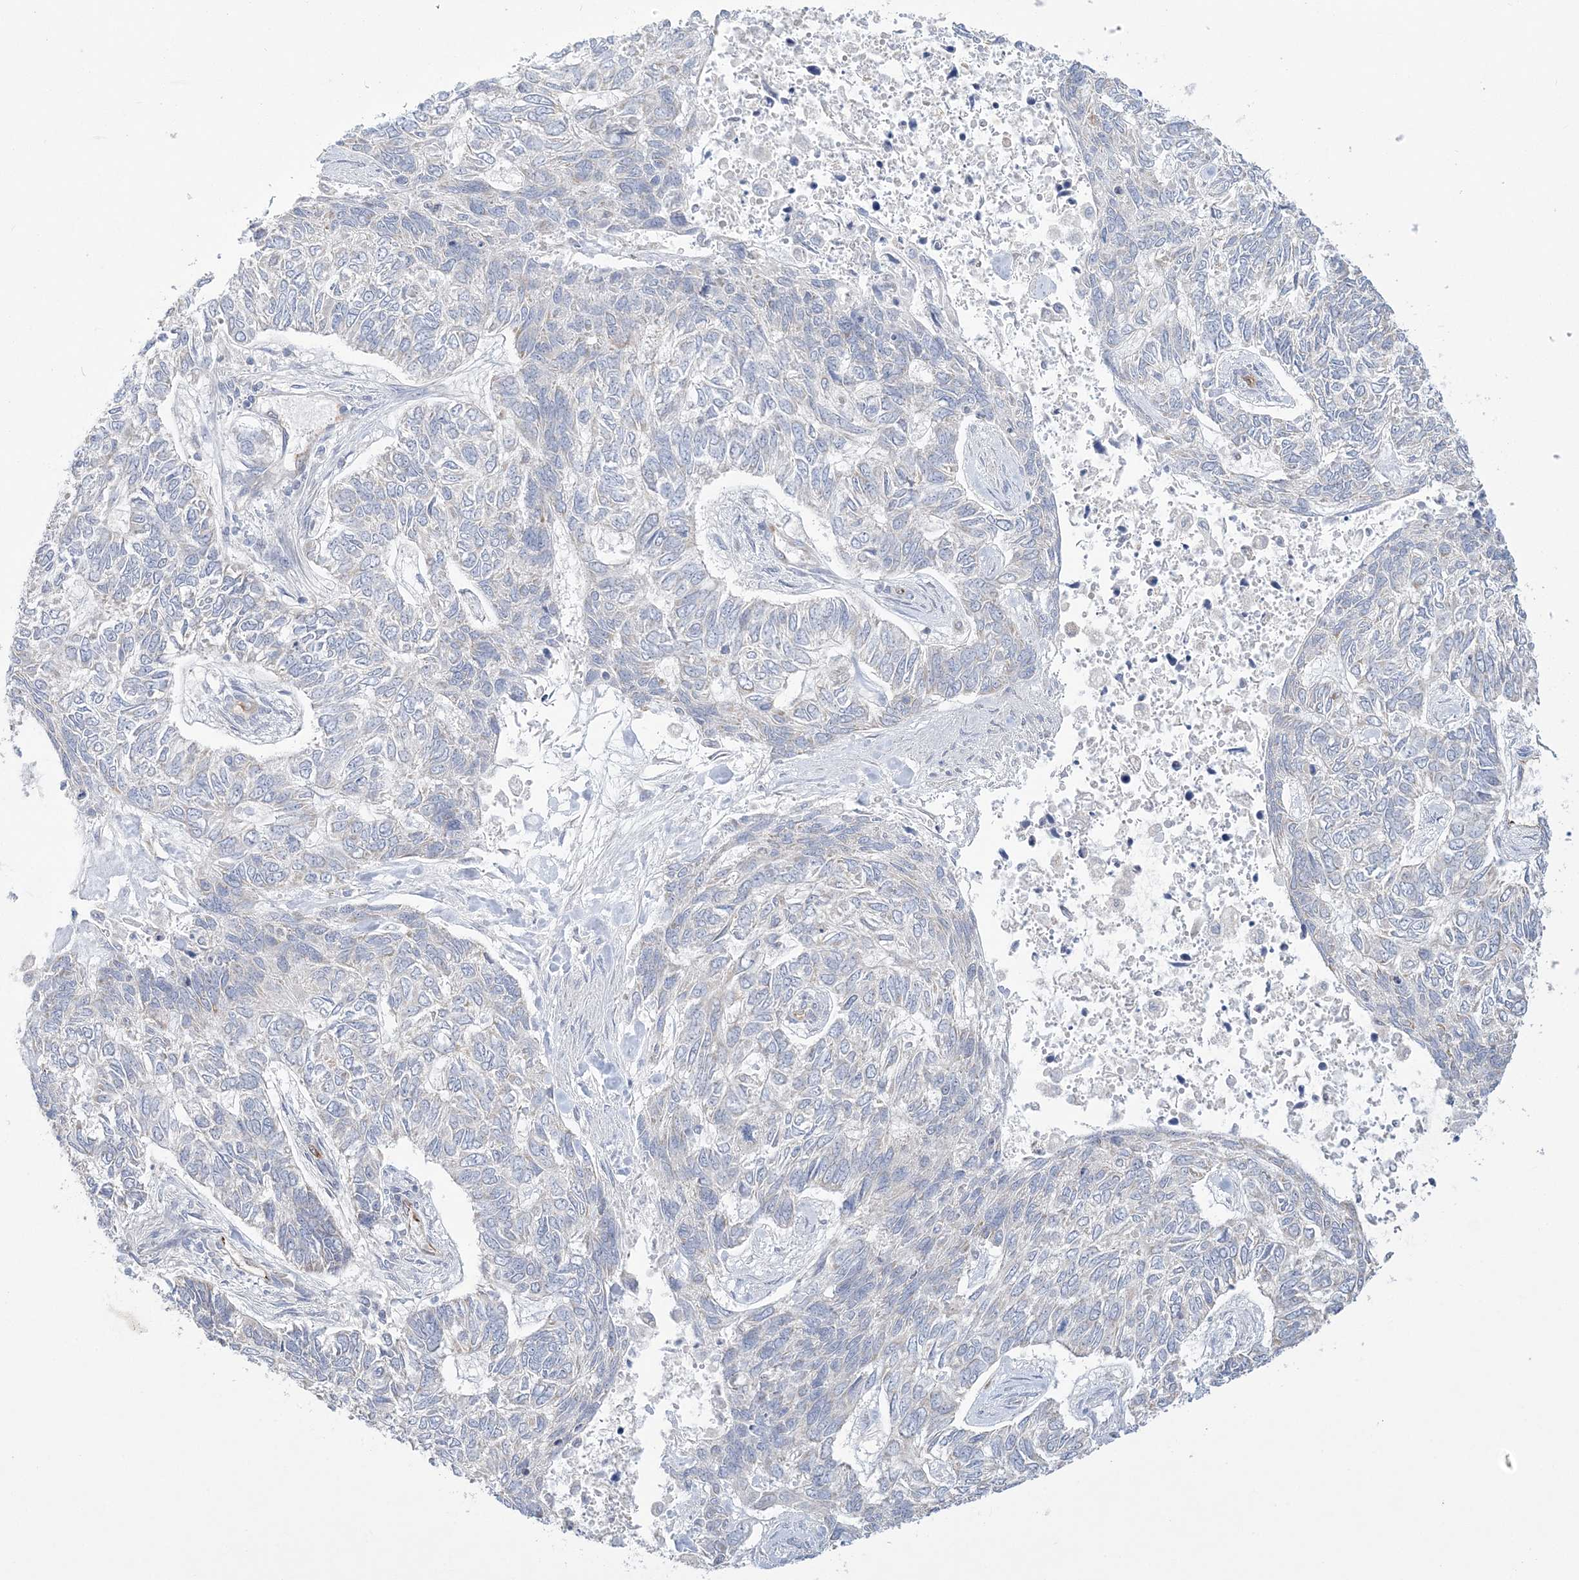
{"staining": {"intensity": "negative", "quantity": "none", "location": "none"}, "tissue": "skin cancer", "cell_type": "Tumor cells", "image_type": "cancer", "snomed": [{"axis": "morphology", "description": "Basal cell carcinoma"}, {"axis": "topography", "description": "Skin"}], "caption": "Human skin cancer (basal cell carcinoma) stained for a protein using immunohistochemistry demonstrates no expression in tumor cells.", "gene": "FARSB", "patient": {"sex": "female", "age": 65}}